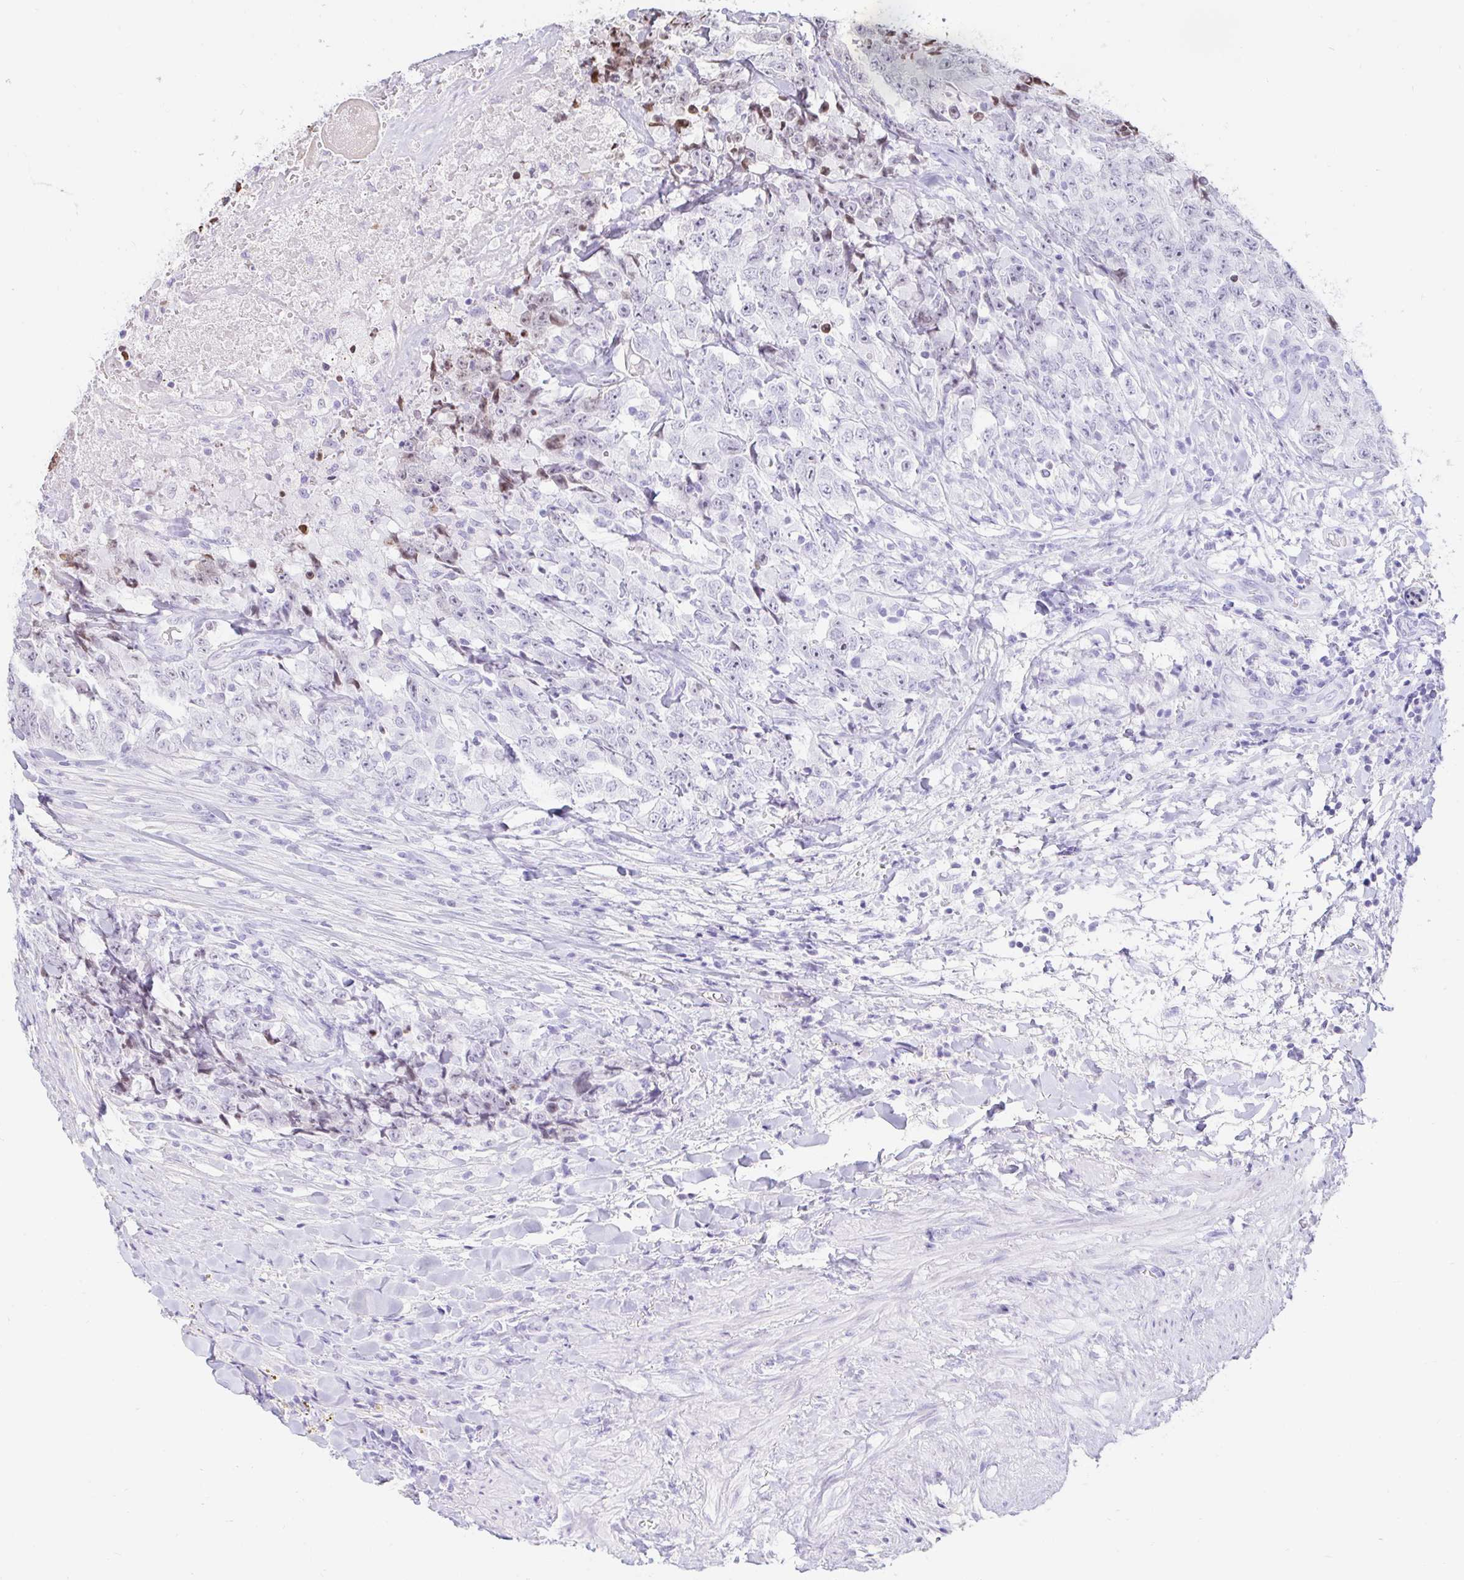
{"staining": {"intensity": "negative", "quantity": "none", "location": "none"}, "tissue": "testis cancer", "cell_type": "Tumor cells", "image_type": "cancer", "snomed": [{"axis": "morphology", "description": "Carcinoma, Embryonal, NOS"}, {"axis": "topography", "description": "Testis"}], "caption": "Tumor cells show no significant protein positivity in embryonal carcinoma (testis).", "gene": "CAPSL", "patient": {"sex": "male", "age": 24}}